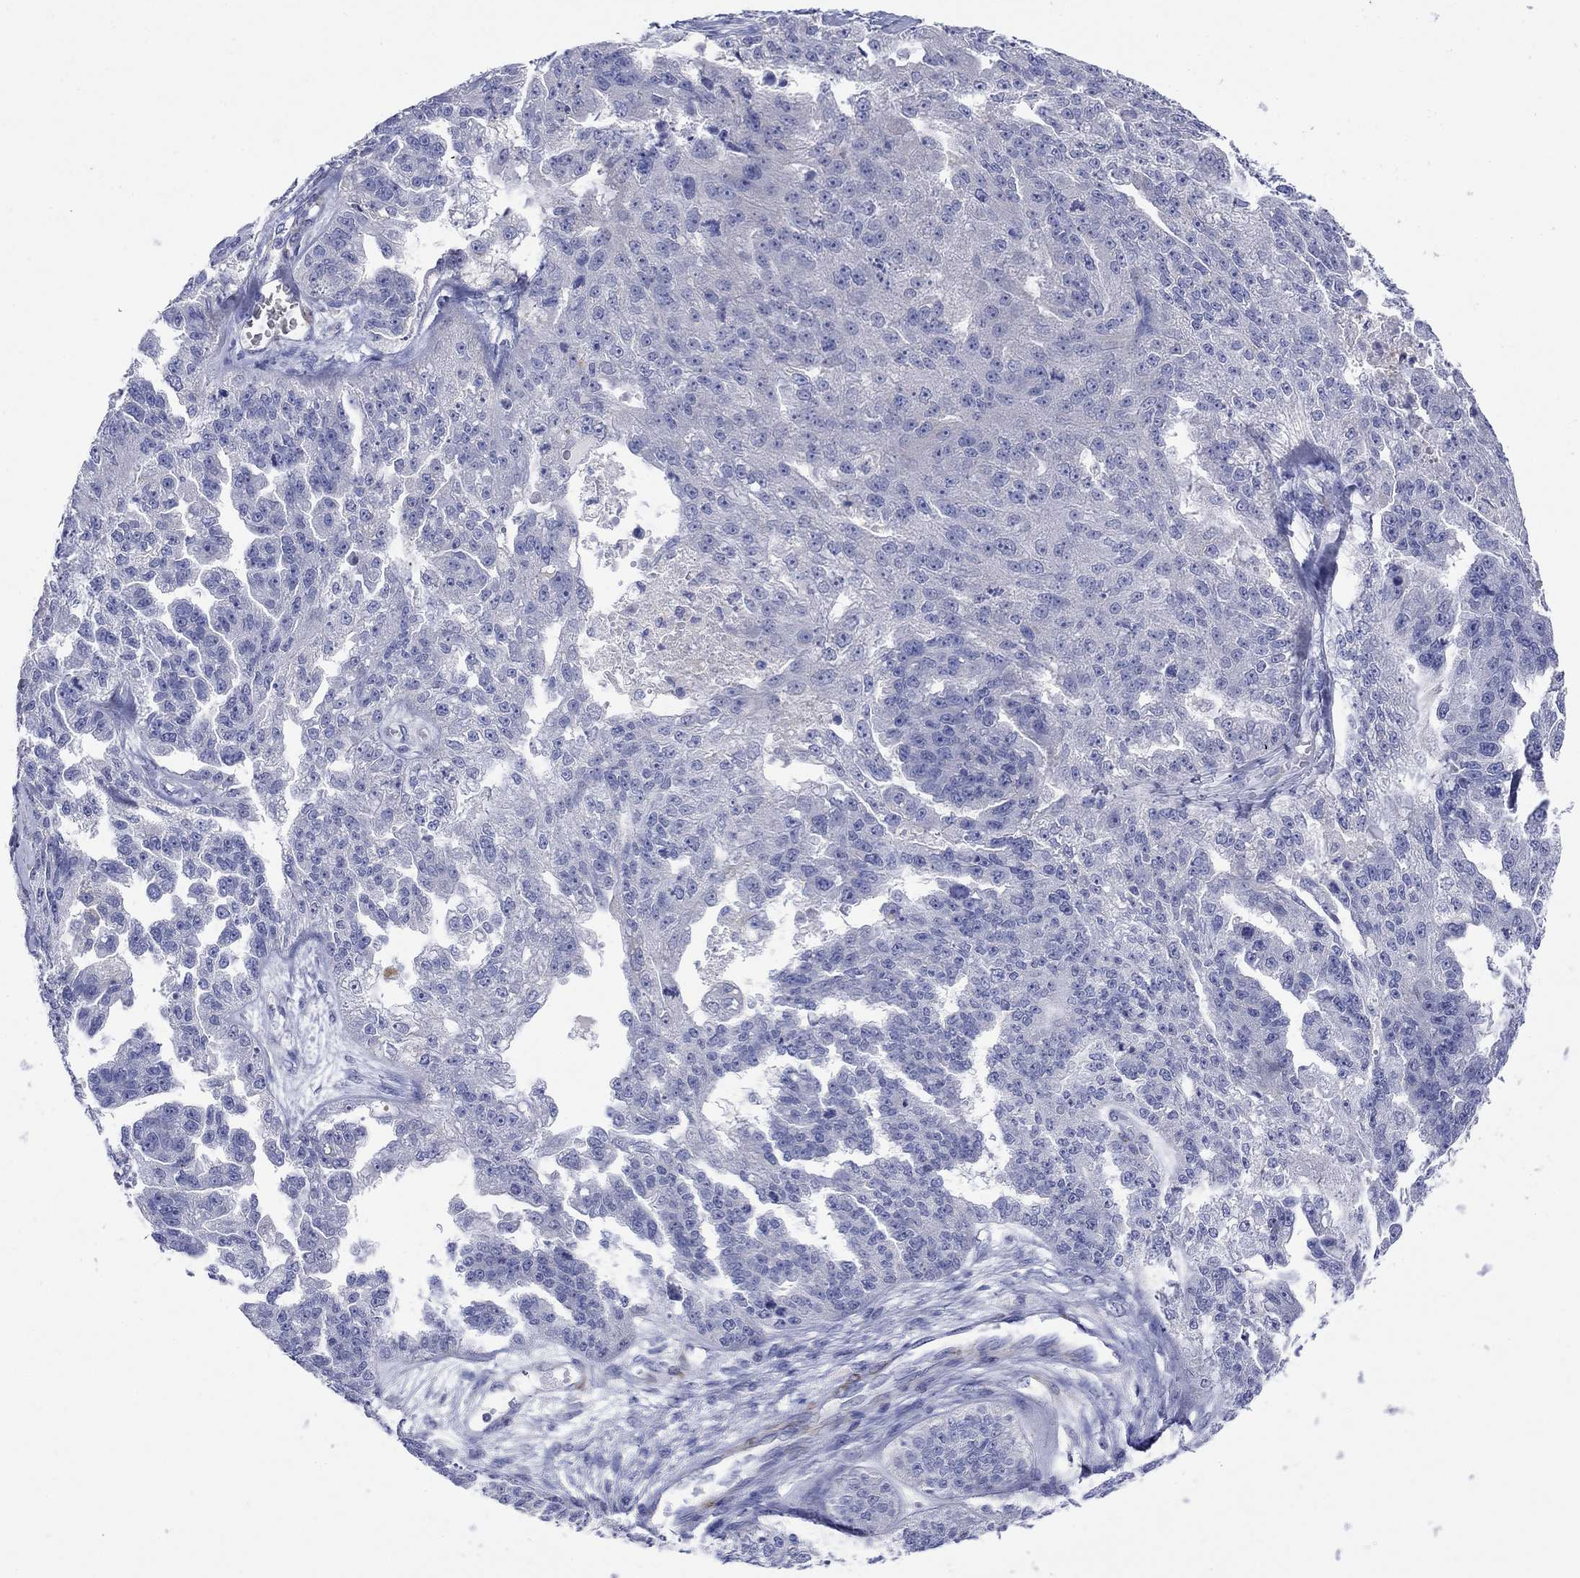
{"staining": {"intensity": "negative", "quantity": "none", "location": "none"}, "tissue": "ovarian cancer", "cell_type": "Tumor cells", "image_type": "cancer", "snomed": [{"axis": "morphology", "description": "Cystadenocarcinoma, serous, NOS"}, {"axis": "topography", "description": "Ovary"}], "caption": "Protein analysis of ovarian serous cystadenocarcinoma shows no significant expression in tumor cells. Nuclei are stained in blue.", "gene": "PTPRZ1", "patient": {"sex": "female", "age": 58}}